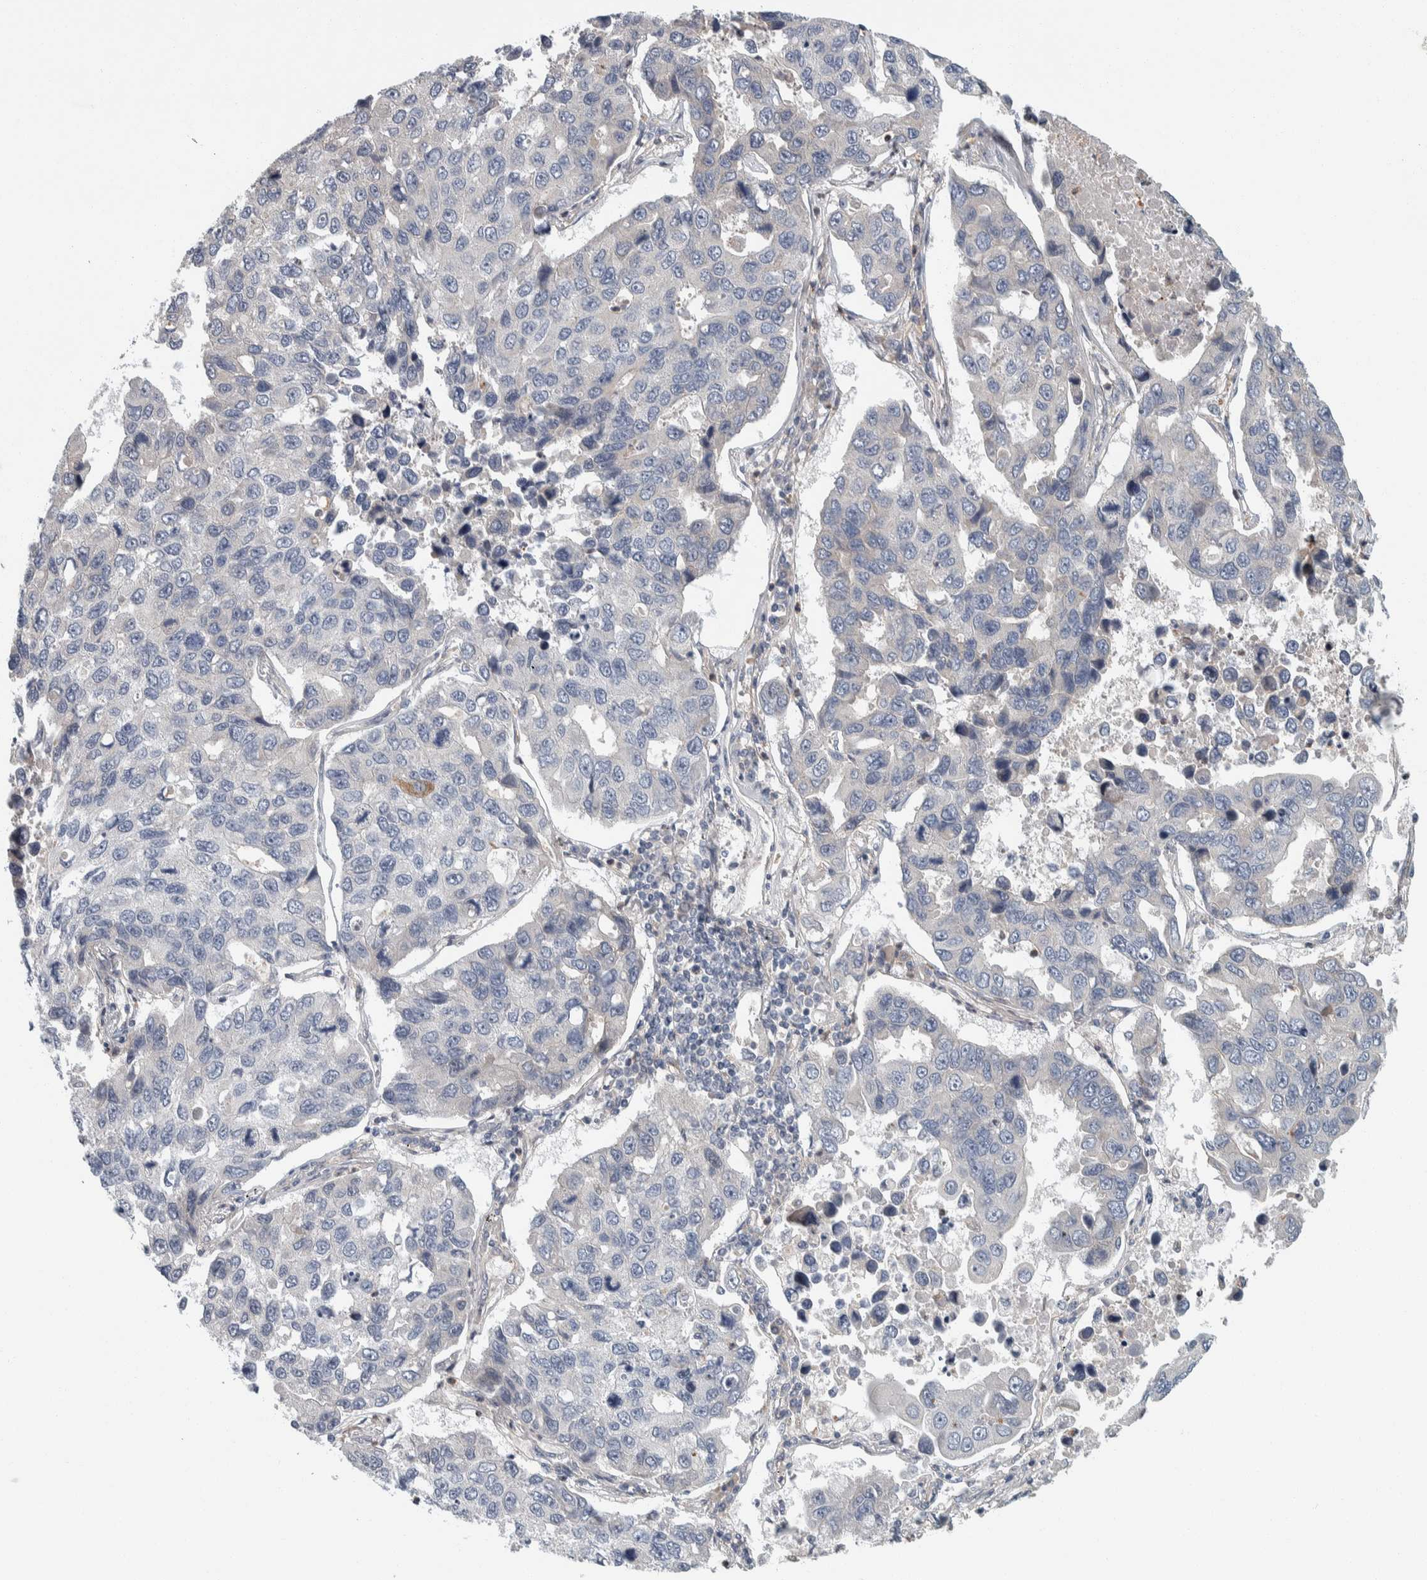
{"staining": {"intensity": "negative", "quantity": "none", "location": "none"}, "tissue": "lung cancer", "cell_type": "Tumor cells", "image_type": "cancer", "snomed": [{"axis": "morphology", "description": "Adenocarcinoma, NOS"}, {"axis": "topography", "description": "Lung"}], "caption": "Immunohistochemical staining of lung adenocarcinoma displays no significant staining in tumor cells.", "gene": "KCNJ3", "patient": {"sex": "male", "age": 64}}